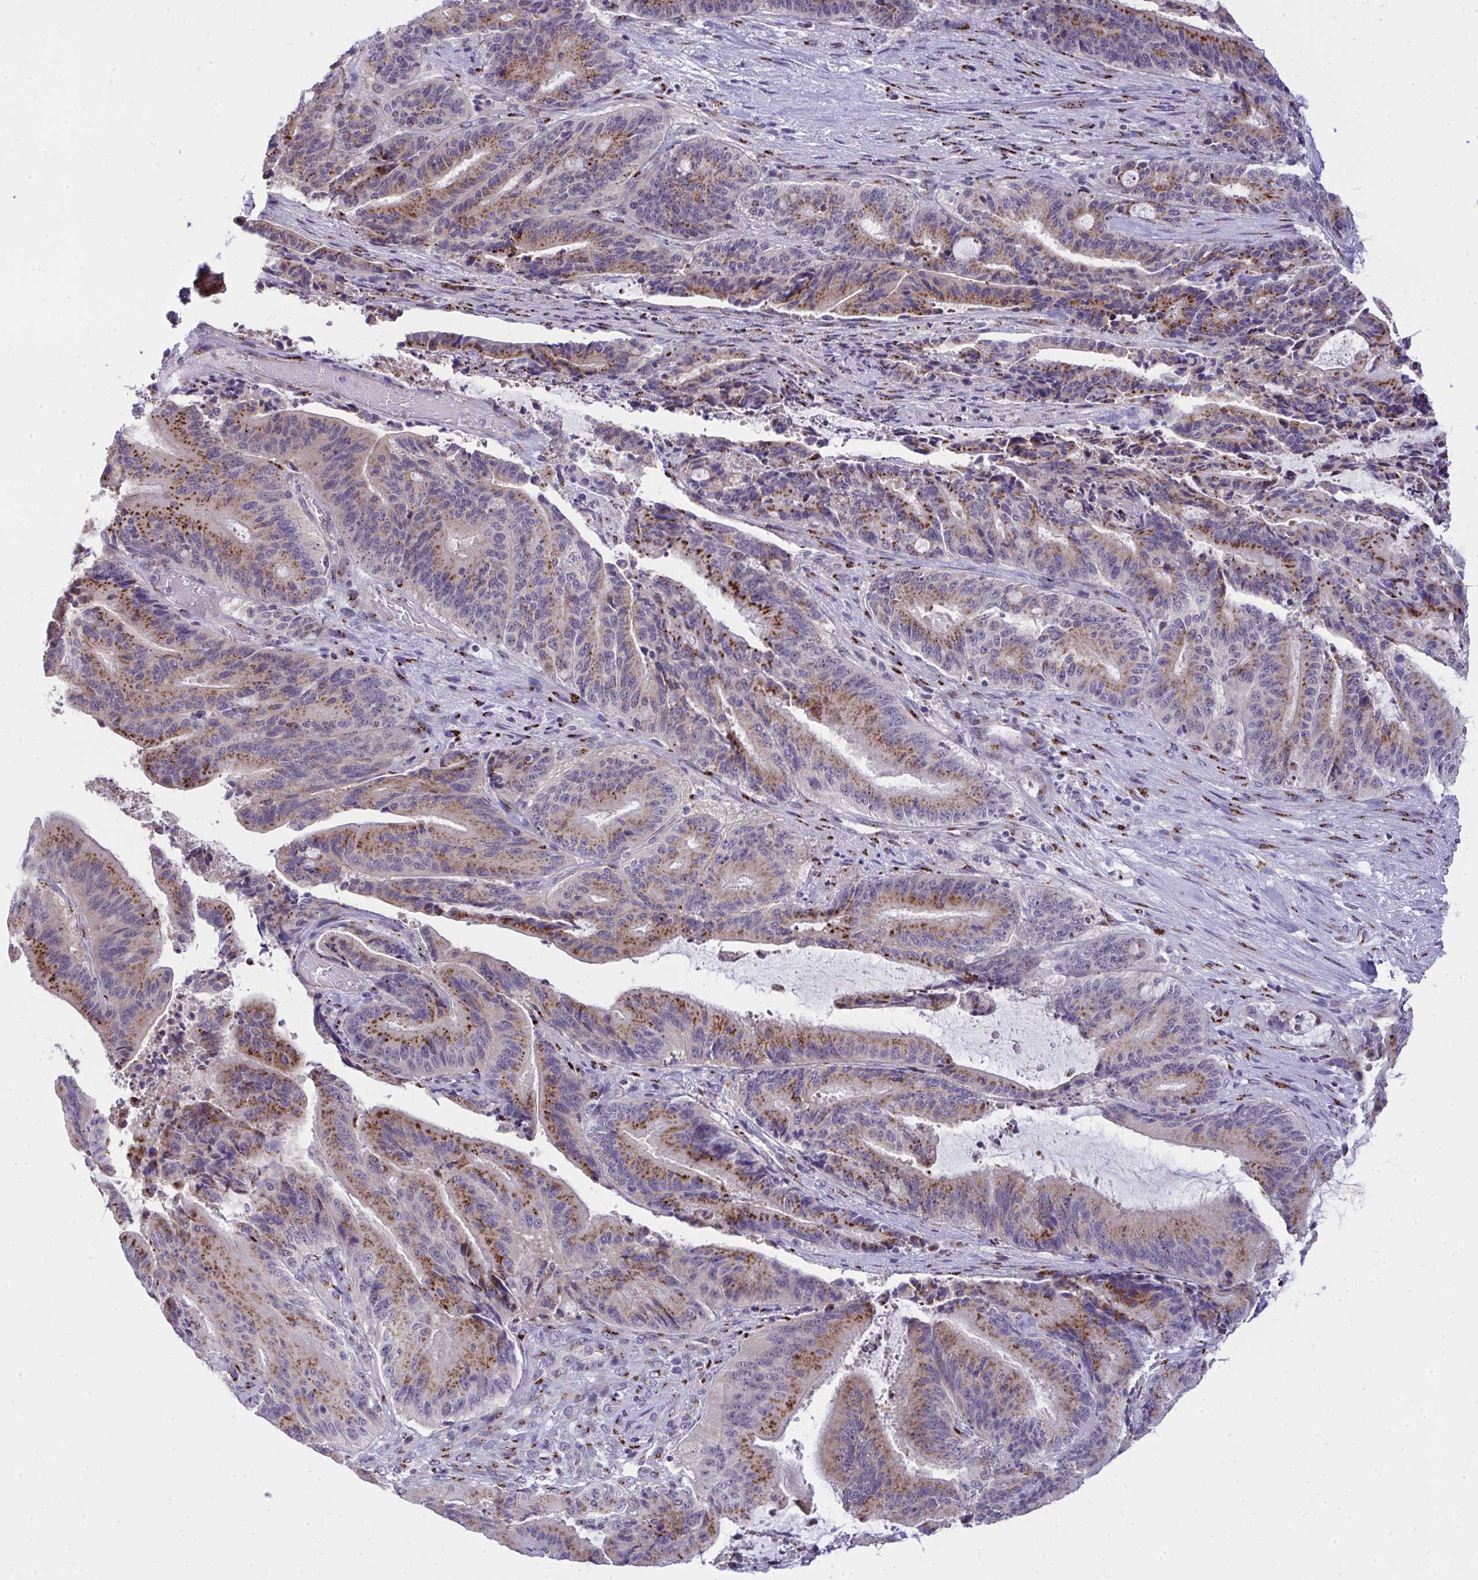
{"staining": {"intensity": "moderate", "quantity": ">75%", "location": "cytoplasmic/membranous"}, "tissue": "liver cancer", "cell_type": "Tumor cells", "image_type": "cancer", "snomed": [{"axis": "morphology", "description": "Normal tissue, NOS"}, {"axis": "morphology", "description": "Cholangiocarcinoma"}, {"axis": "topography", "description": "Liver"}, {"axis": "topography", "description": "Peripheral nerve tissue"}], "caption": "Tumor cells show medium levels of moderate cytoplasmic/membranous expression in about >75% of cells in liver cholangiocarcinoma. The staining was performed using DAB, with brown indicating positive protein expression. Nuclei are stained blue with hematoxylin.", "gene": "DTX4", "patient": {"sex": "female", "age": 73}}